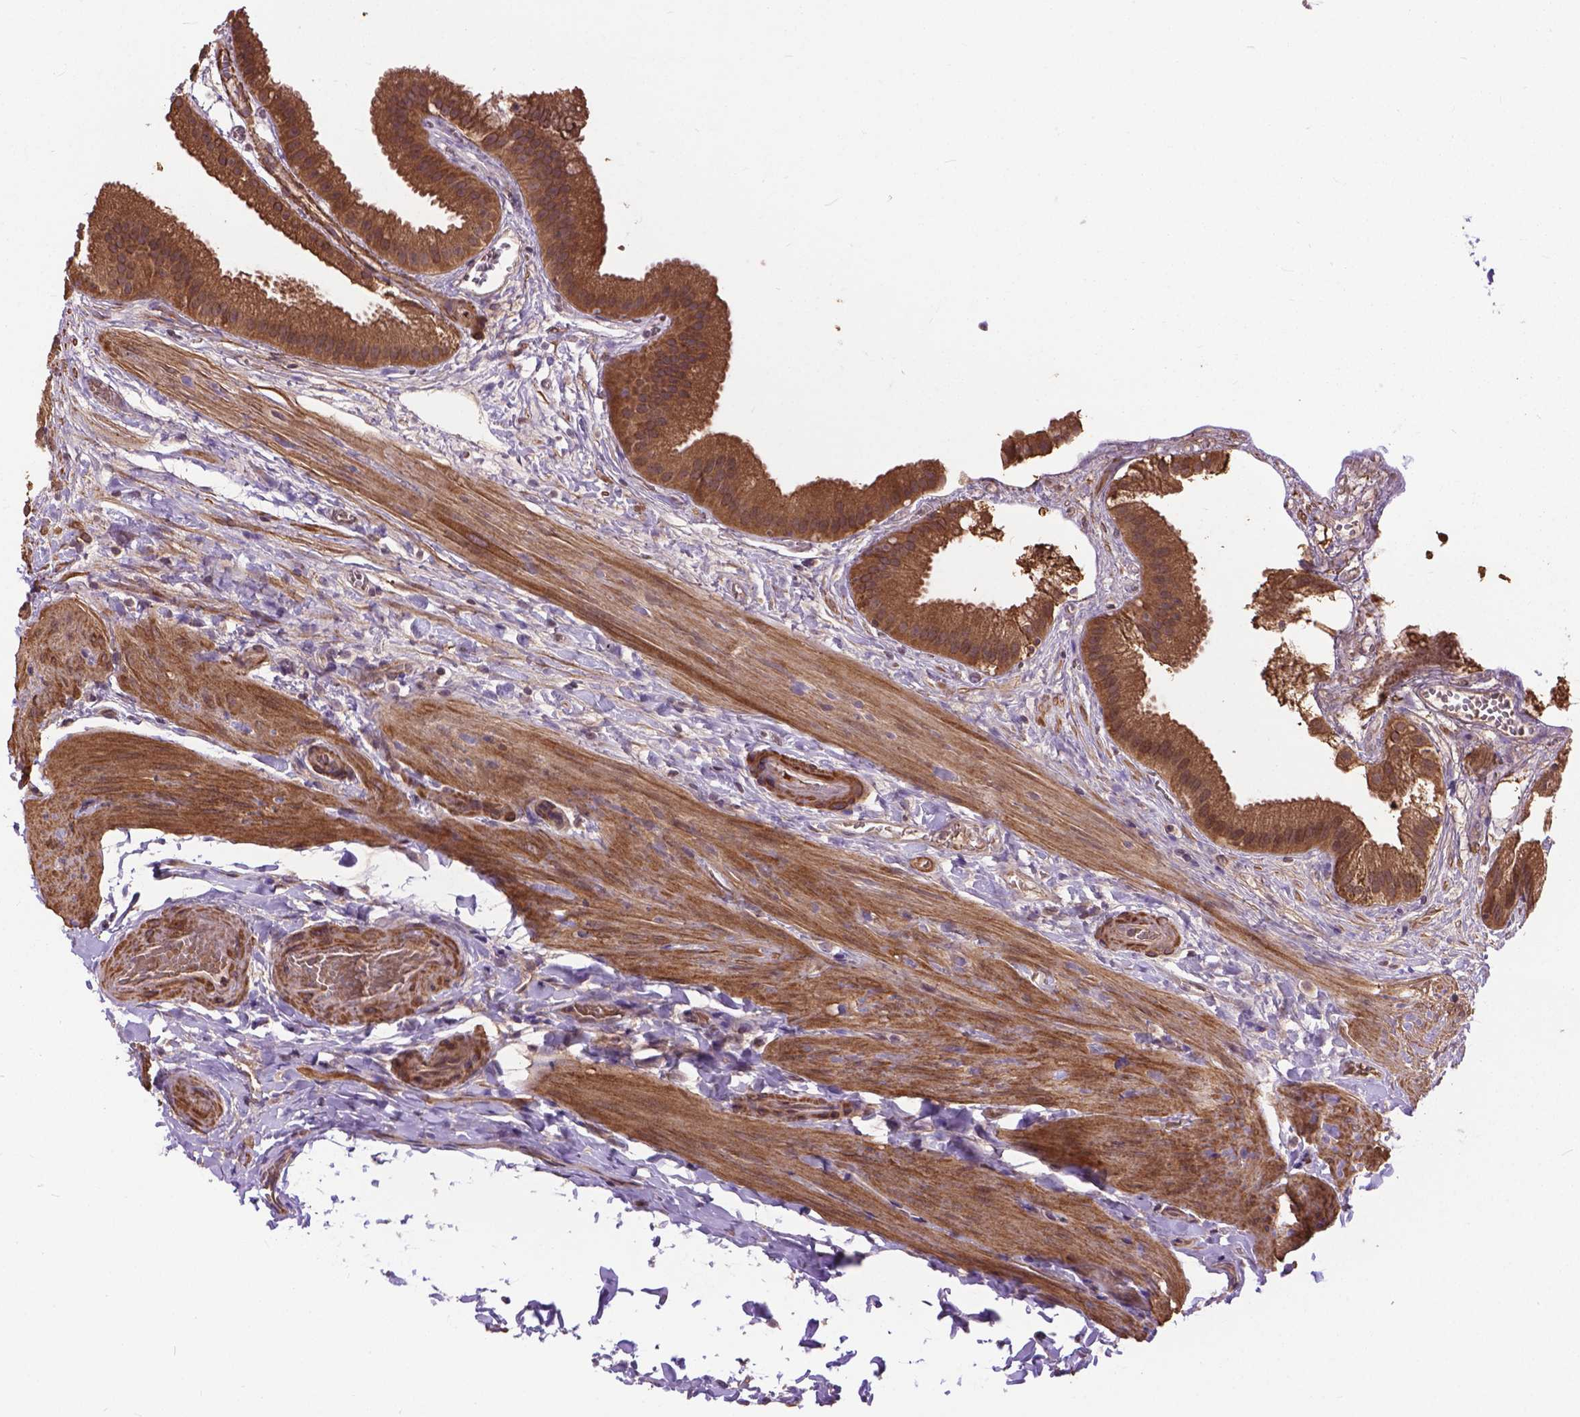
{"staining": {"intensity": "strong", "quantity": ">75%", "location": "cytoplasmic/membranous"}, "tissue": "gallbladder", "cell_type": "Glandular cells", "image_type": "normal", "snomed": [{"axis": "morphology", "description": "Normal tissue, NOS"}, {"axis": "topography", "description": "Gallbladder"}], "caption": "The histopathology image reveals staining of benign gallbladder, revealing strong cytoplasmic/membranous protein positivity (brown color) within glandular cells. (DAB IHC with brightfield microscopy, high magnification).", "gene": "ZNF616", "patient": {"sex": "female", "age": 63}}